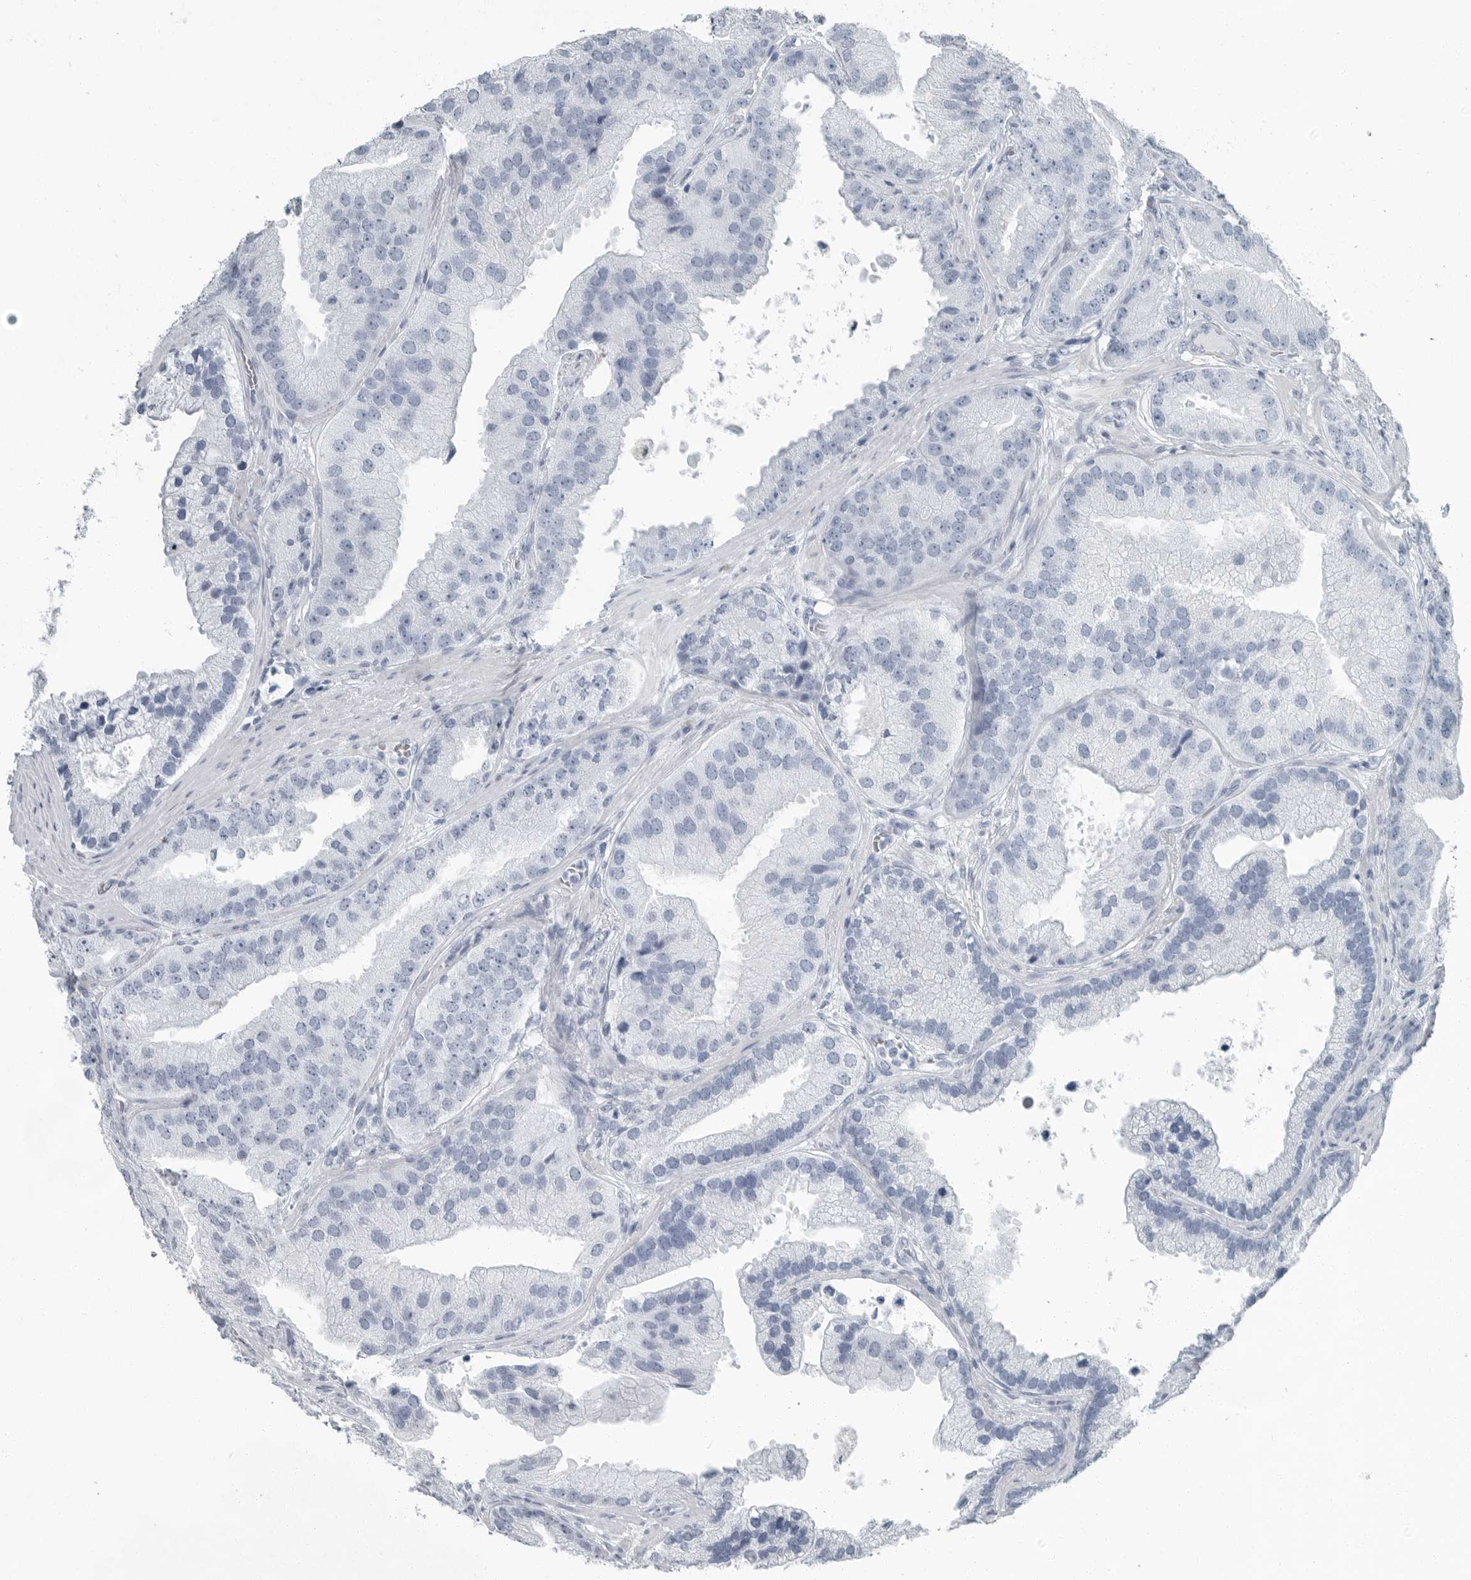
{"staining": {"intensity": "negative", "quantity": "none", "location": "none"}, "tissue": "prostate cancer", "cell_type": "Tumor cells", "image_type": "cancer", "snomed": [{"axis": "morphology", "description": "Adenocarcinoma, High grade"}, {"axis": "topography", "description": "Prostate"}], "caption": "High power microscopy image of an IHC image of prostate cancer, revealing no significant positivity in tumor cells.", "gene": "FABP6", "patient": {"sex": "male", "age": 70}}